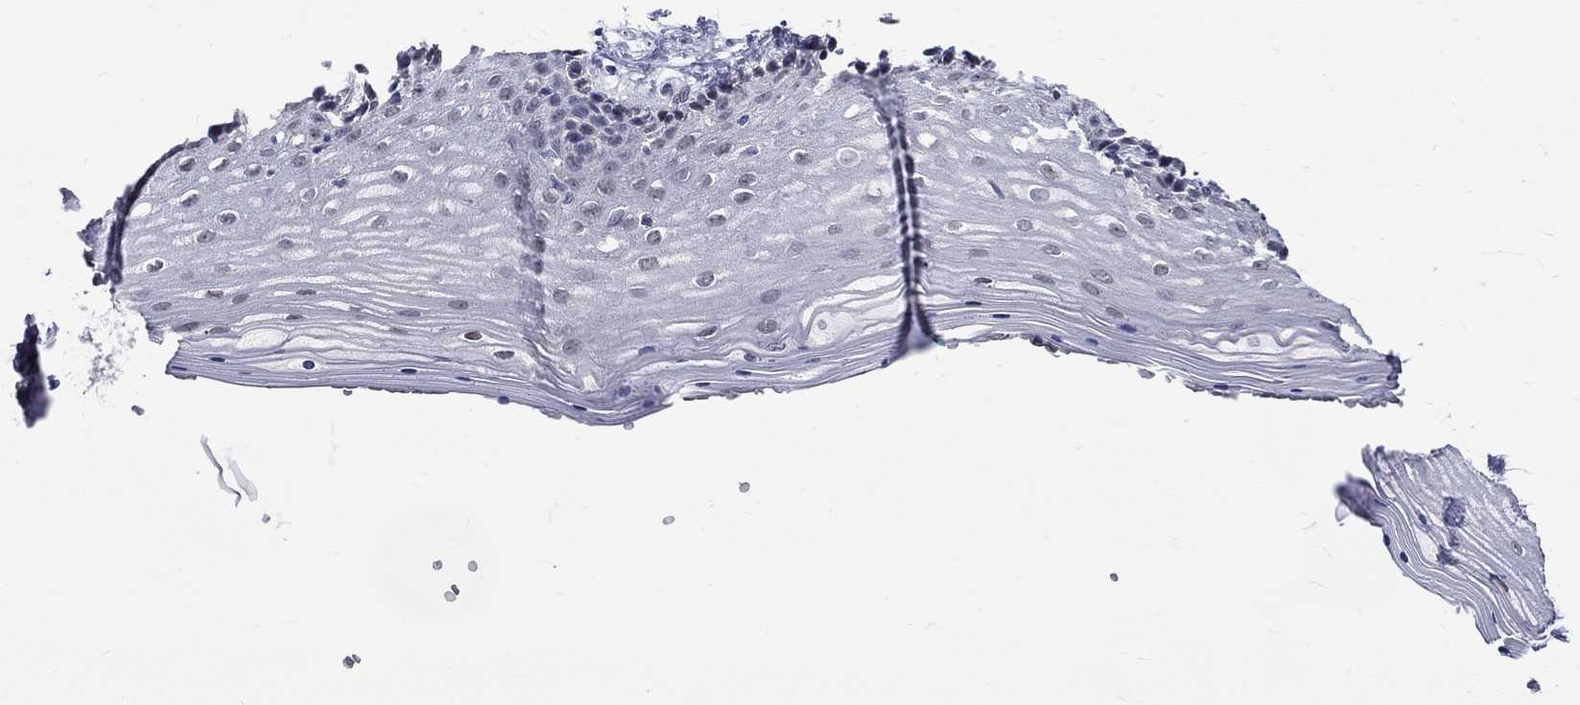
{"staining": {"intensity": "weak", "quantity": "<25%", "location": "nuclear"}, "tissue": "vagina", "cell_type": "Squamous epithelial cells", "image_type": "normal", "snomed": [{"axis": "morphology", "description": "Normal tissue, NOS"}, {"axis": "topography", "description": "Vagina"}], "caption": "Immunohistochemistry histopathology image of unremarkable vagina stained for a protein (brown), which exhibits no expression in squamous epithelial cells.", "gene": "ST6GALNAC1", "patient": {"sex": "female", "age": 45}}